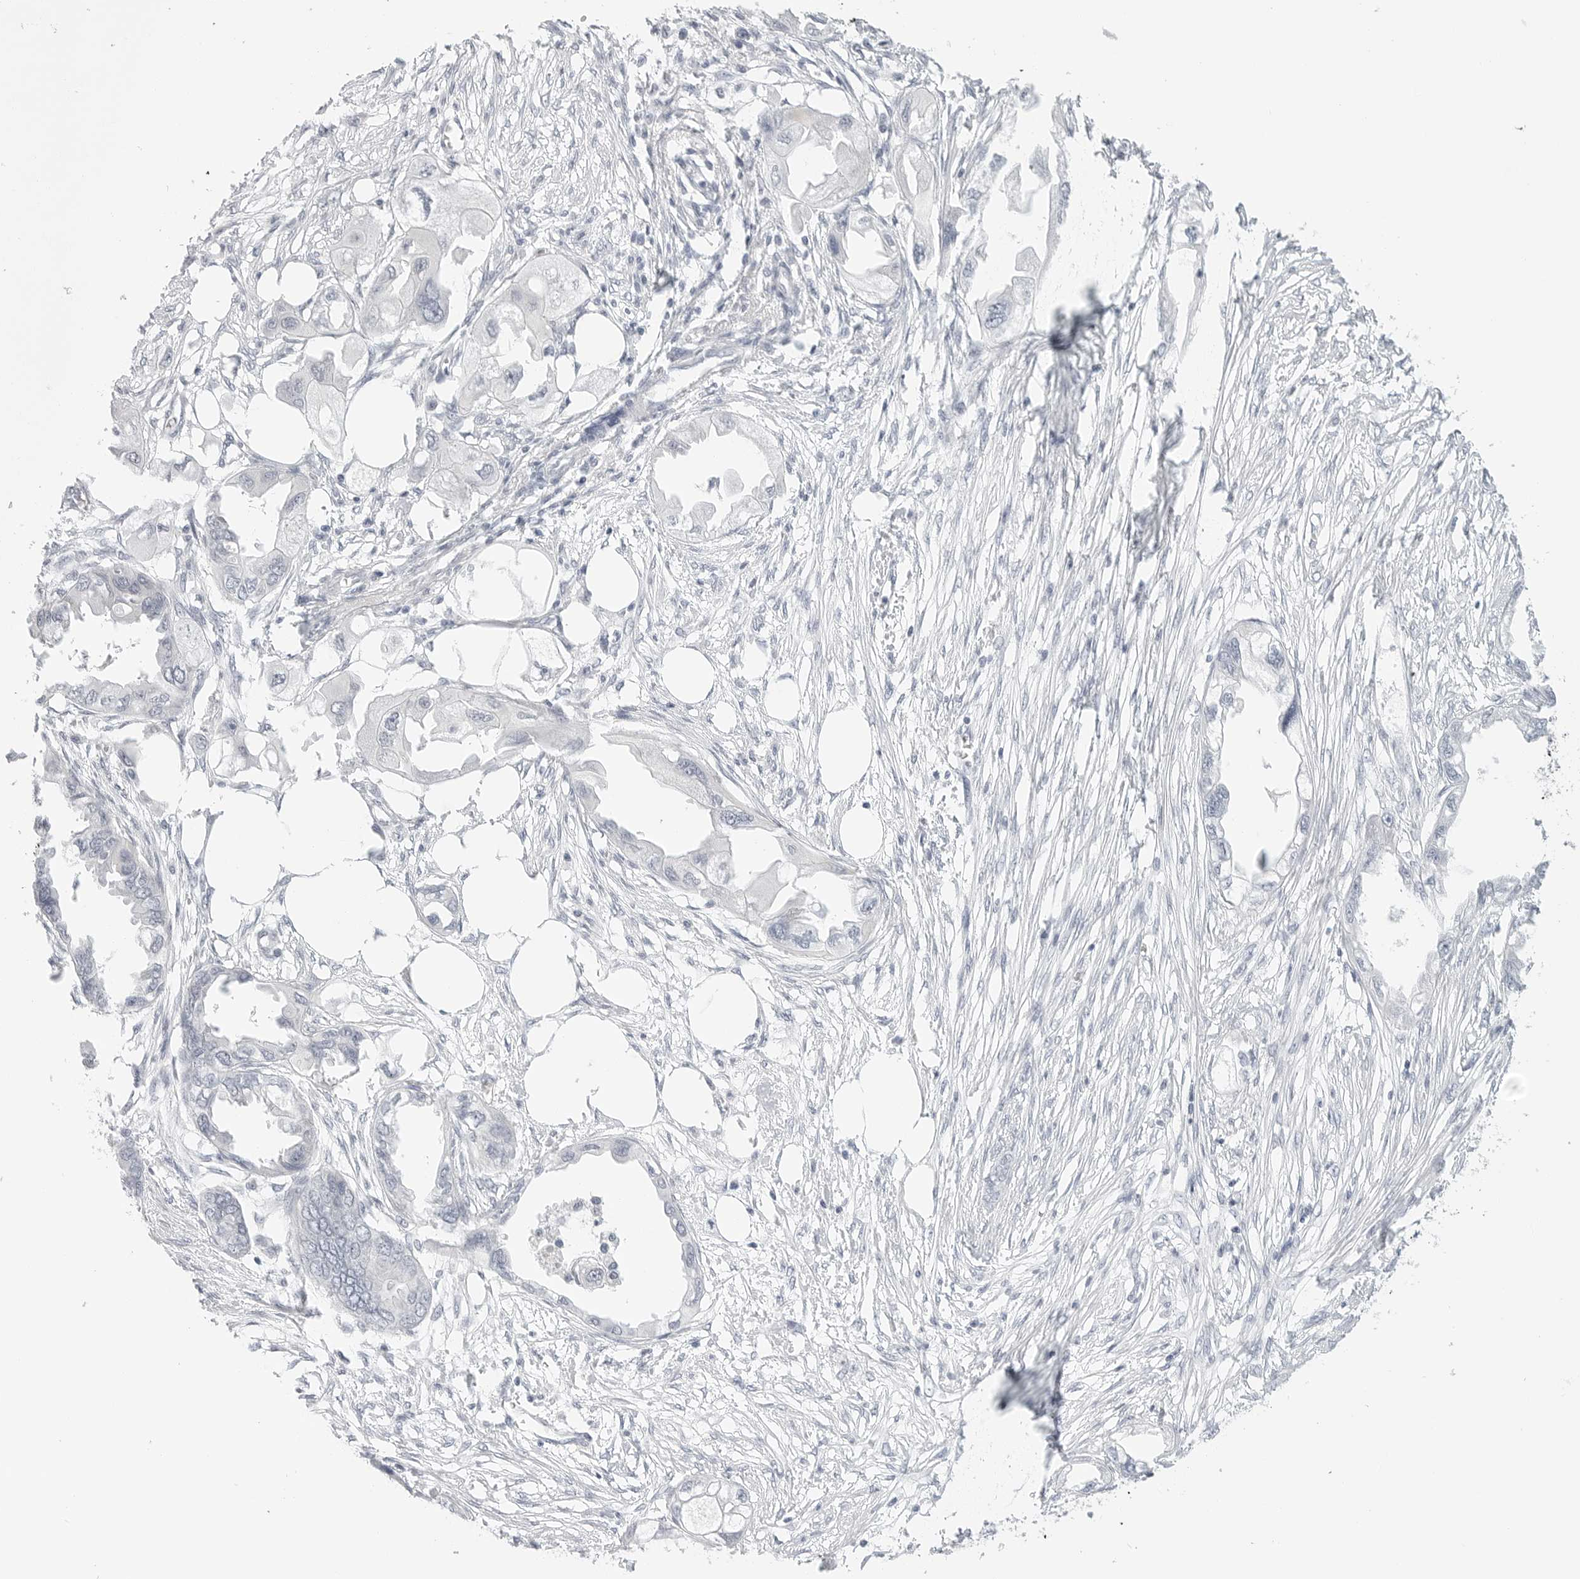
{"staining": {"intensity": "negative", "quantity": "none", "location": "none"}, "tissue": "endometrial cancer", "cell_type": "Tumor cells", "image_type": "cancer", "snomed": [{"axis": "morphology", "description": "Adenocarcinoma, NOS"}, {"axis": "morphology", "description": "Adenocarcinoma, metastatic, NOS"}, {"axis": "topography", "description": "Adipose tissue"}, {"axis": "topography", "description": "Endometrium"}], "caption": "Adenocarcinoma (endometrial) was stained to show a protein in brown. There is no significant positivity in tumor cells. (Immunohistochemistry (ihc), brightfield microscopy, high magnification).", "gene": "HMGCS2", "patient": {"sex": "female", "age": 67}}